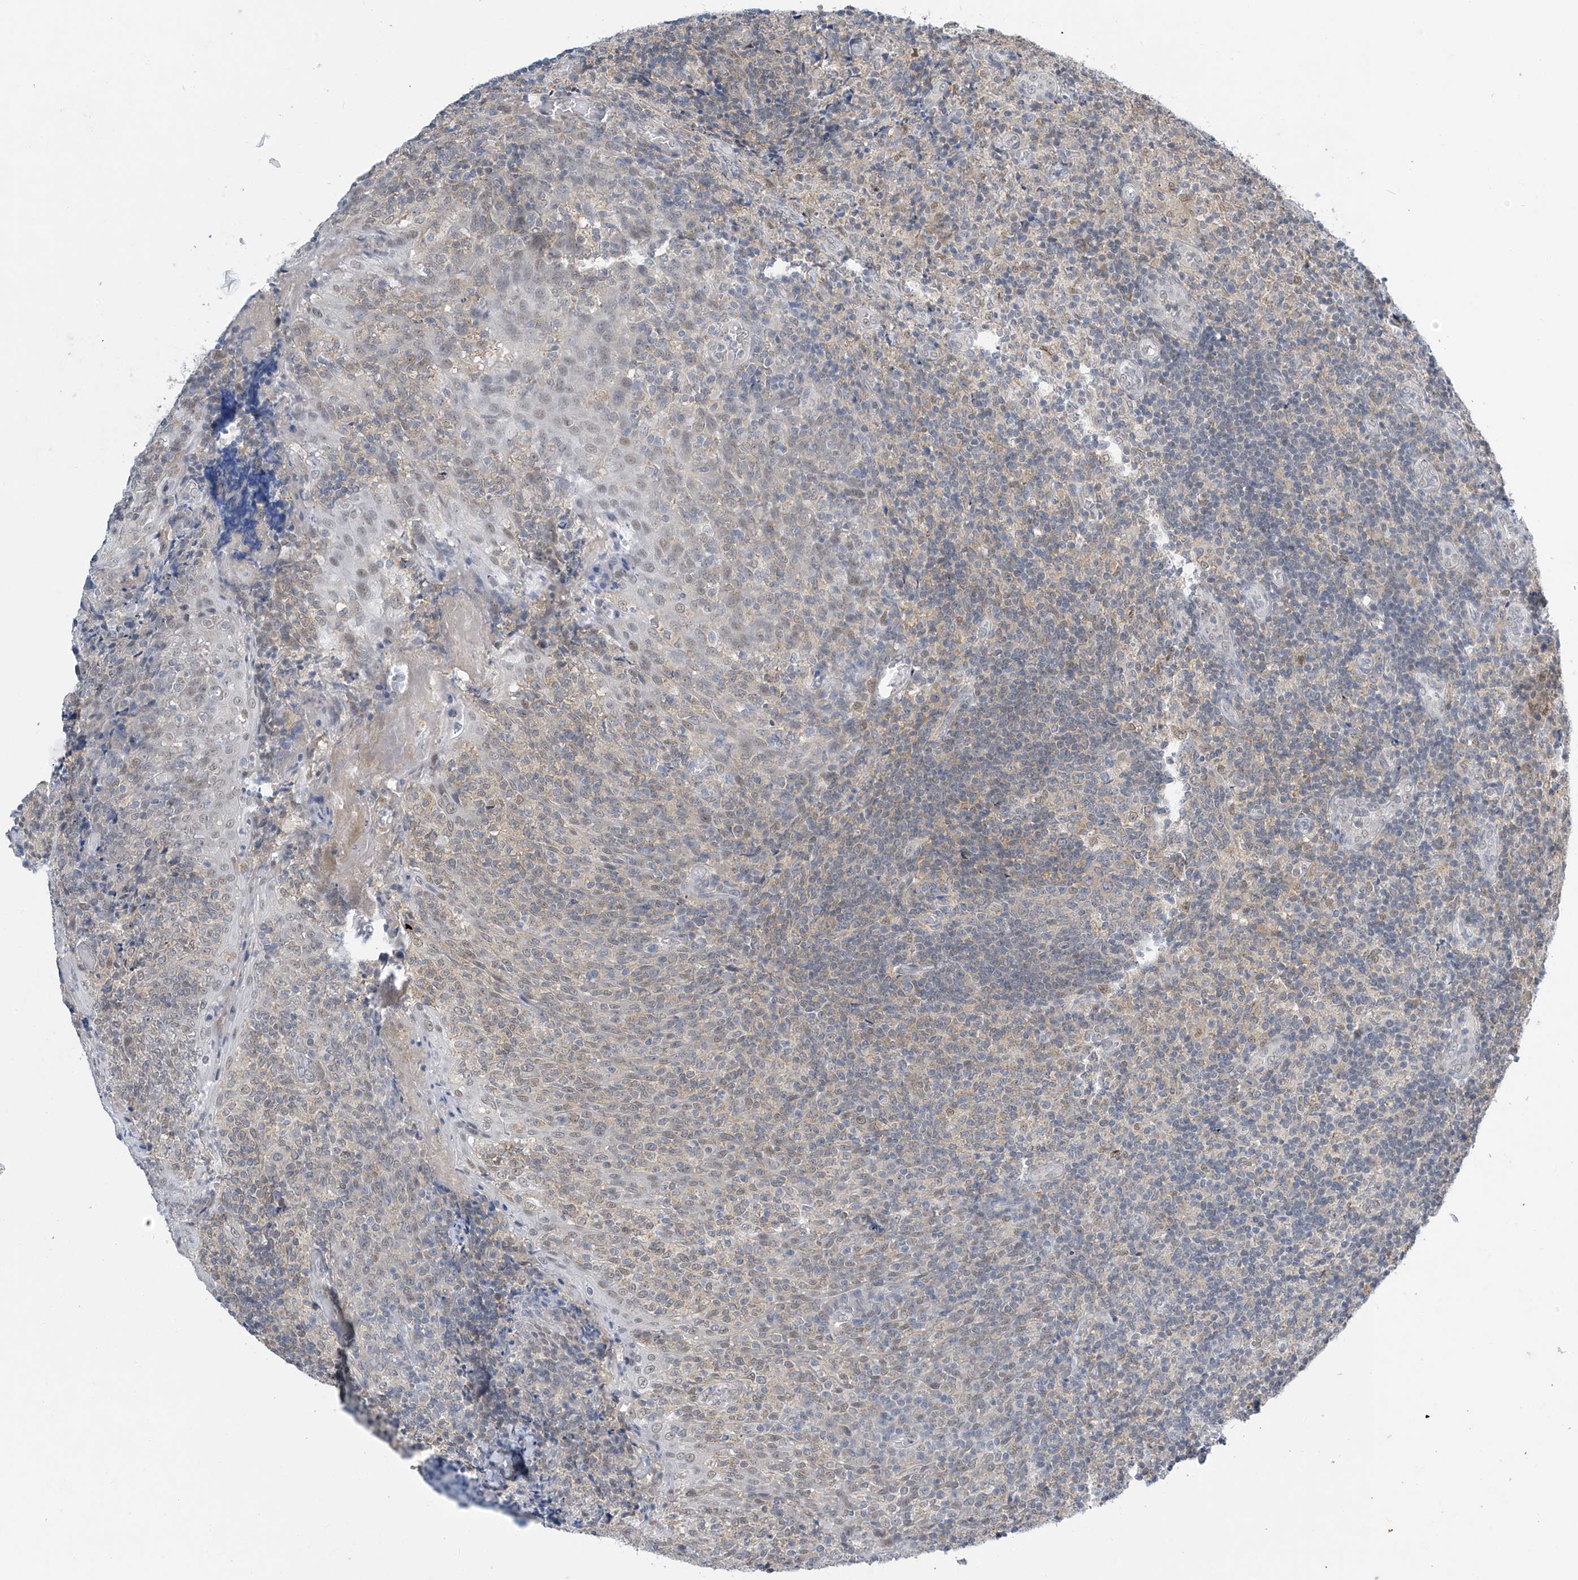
{"staining": {"intensity": "negative", "quantity": "none", "location": "none"}, "tissue": "tonsil", "cell_type": "Germinal center cells", "image_type": "normal", "snomed": [{"axis": "morphology", "description": "Normal tissue, NOS"}, {"axis": "topography", "description": "Tonsil"}], "caption": "High magnification brightfield microscopy of unremarkable tonsil stained with DAB (3,3'-diaminobenzidine) (brown) and counterstained with hematoxylin (blue): germinal center cells show no significant expression.", "gene": "APLF", "patient": {"sex": "female", "age": 19}}